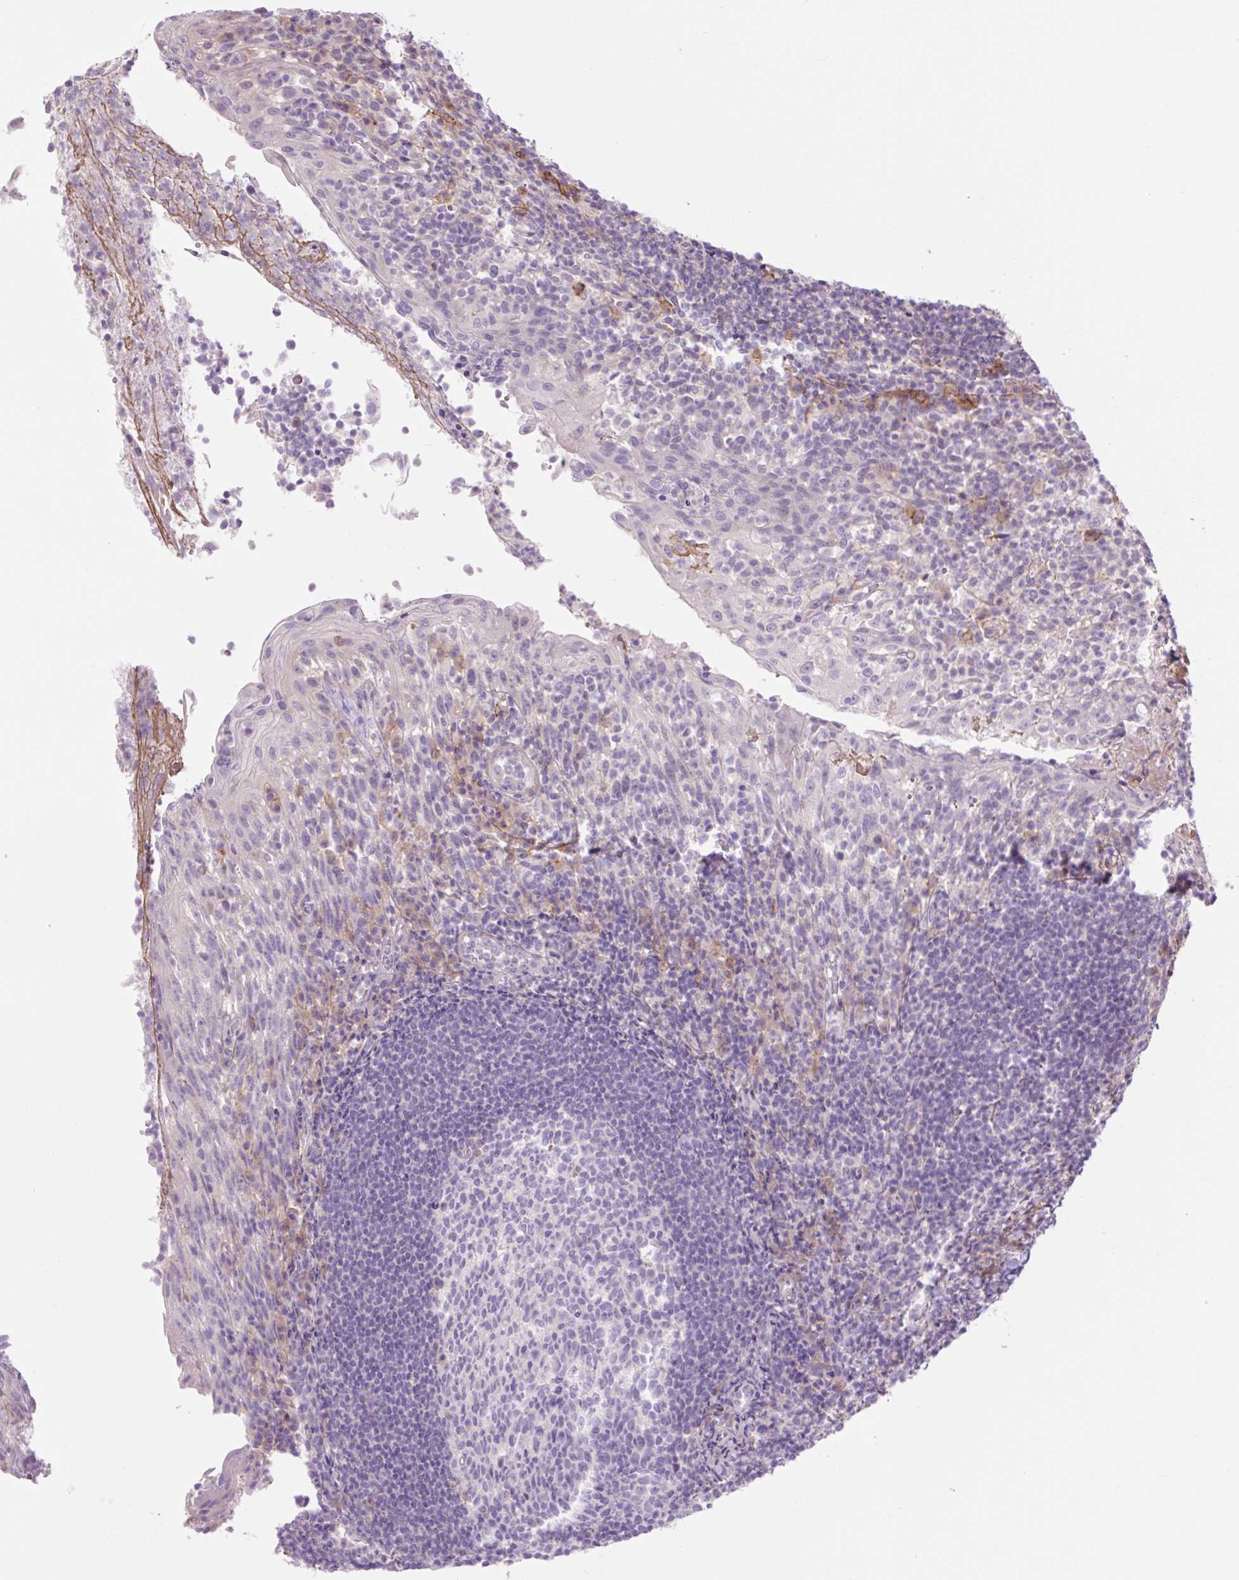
{"staining": {"intensity": "negative", "quantity": "none", "location": "none"}, "tissue": "tonsil", "cell_type": "Germinal center cells", "image_type": "normal", "snomed": [{"axis": "morphology", "description": "Normal tissue, NOS"}, {"axis": "topography", "description": "Tonsil"}], "caption": "Immunohistochemistry image of normal tonsil: human tonsil stained with DAB displays no significant protein positivity in germinal center cells.", "gene": "GRID2", "patient": {"sex": "female", "age": 10}}